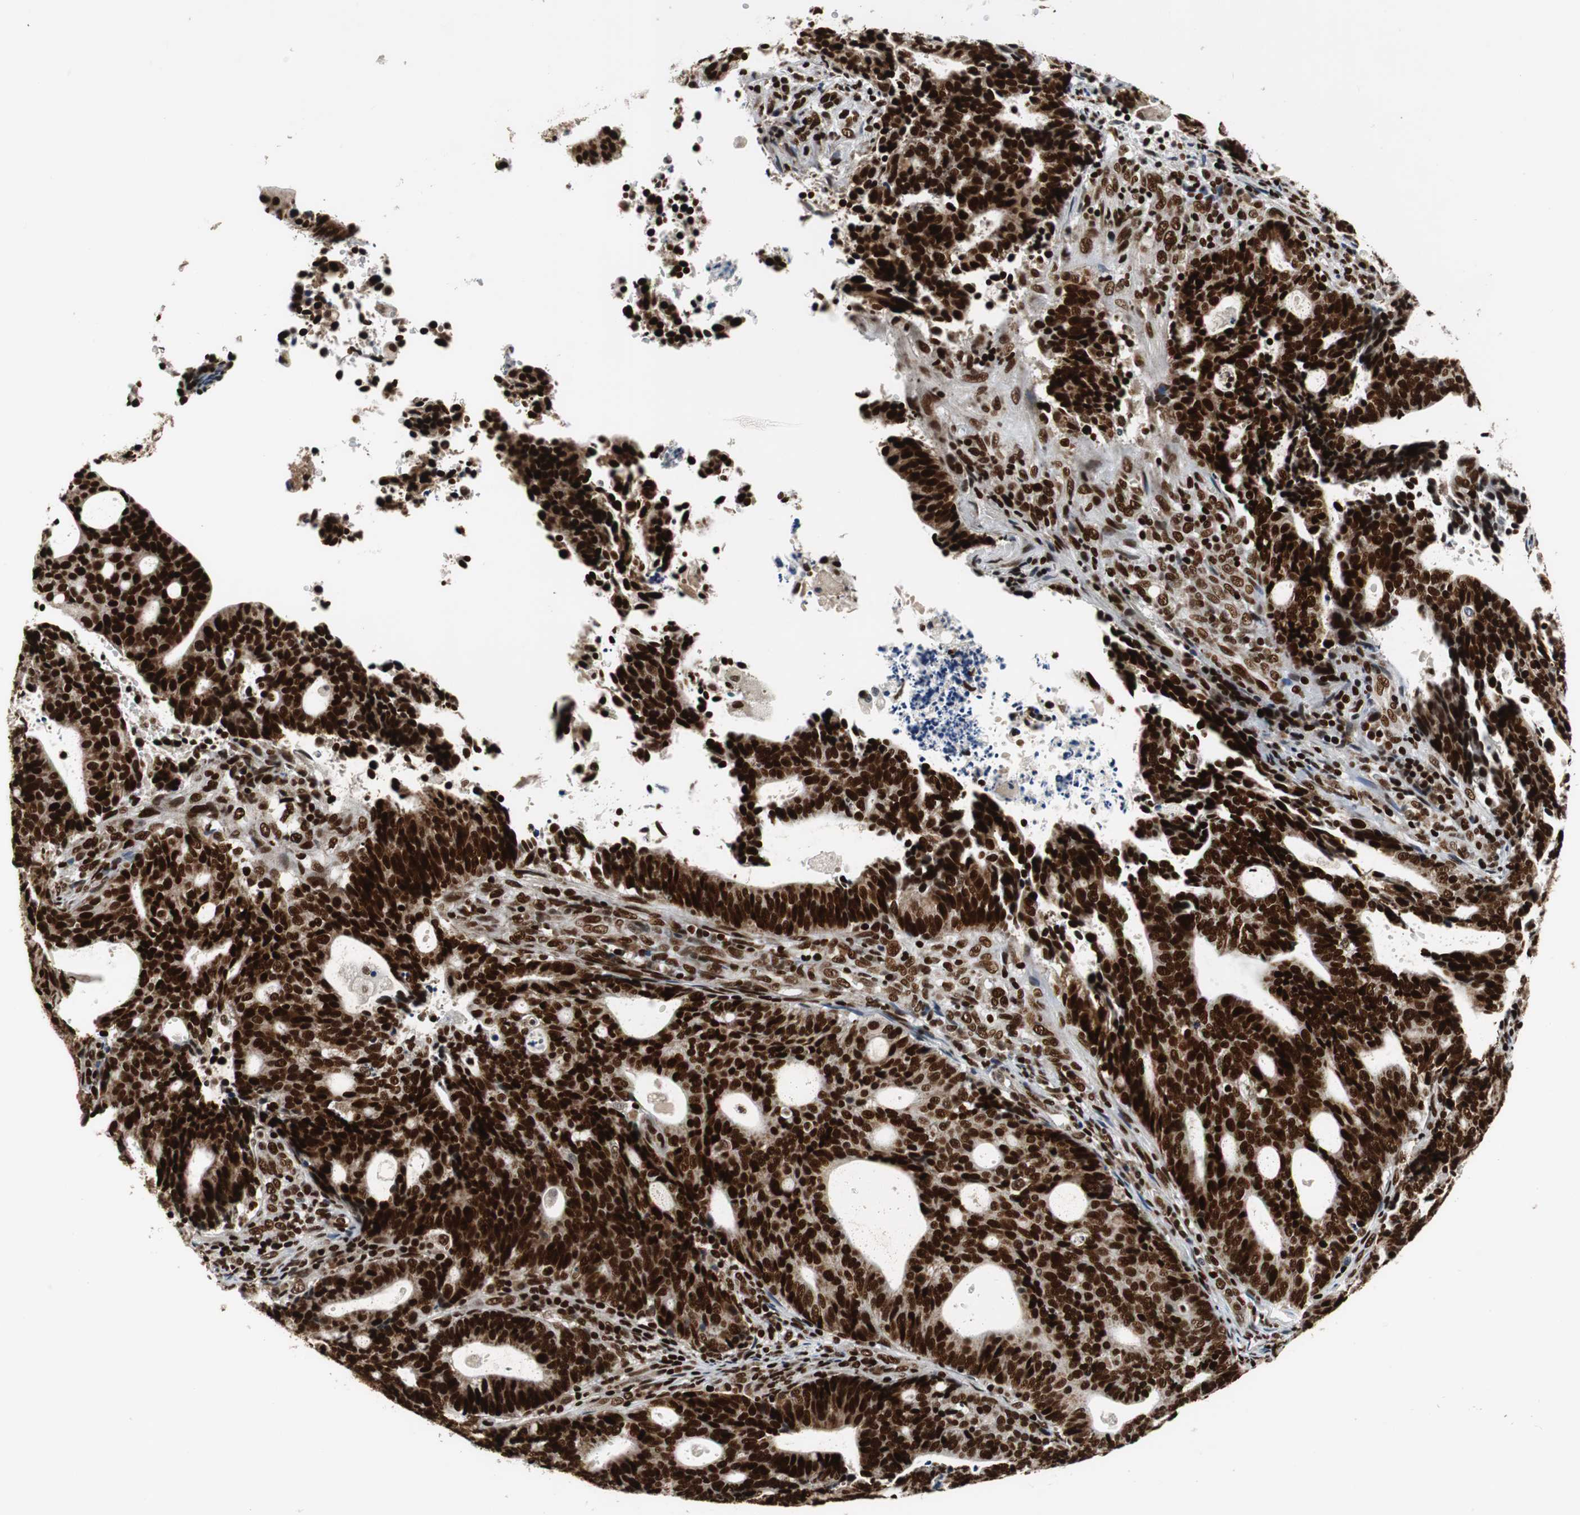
{"staining": {"intensity": "strong", "quantity": ">75%", "location": "nuclear"}, "tissue": "endometrial cancer", "cell_type": "Tumor cells", "image_type": "cancer", "snomed": [{"axis": "morphology", "description": "Adenocarcinoma, NOS"}, {"axis": "topography", "description": "Uterus"}], "caption": "Endometrial cancer (adenocarcinoma) stained with DAB (3,3'-diaminobenzidine) immunohistochemistry (IHC) reveals high levels of strong nuclear positivity in approximately >75% of tumor cells.", "gene": "HDAC1", "patient": {"sex": "female", "age": 83}}